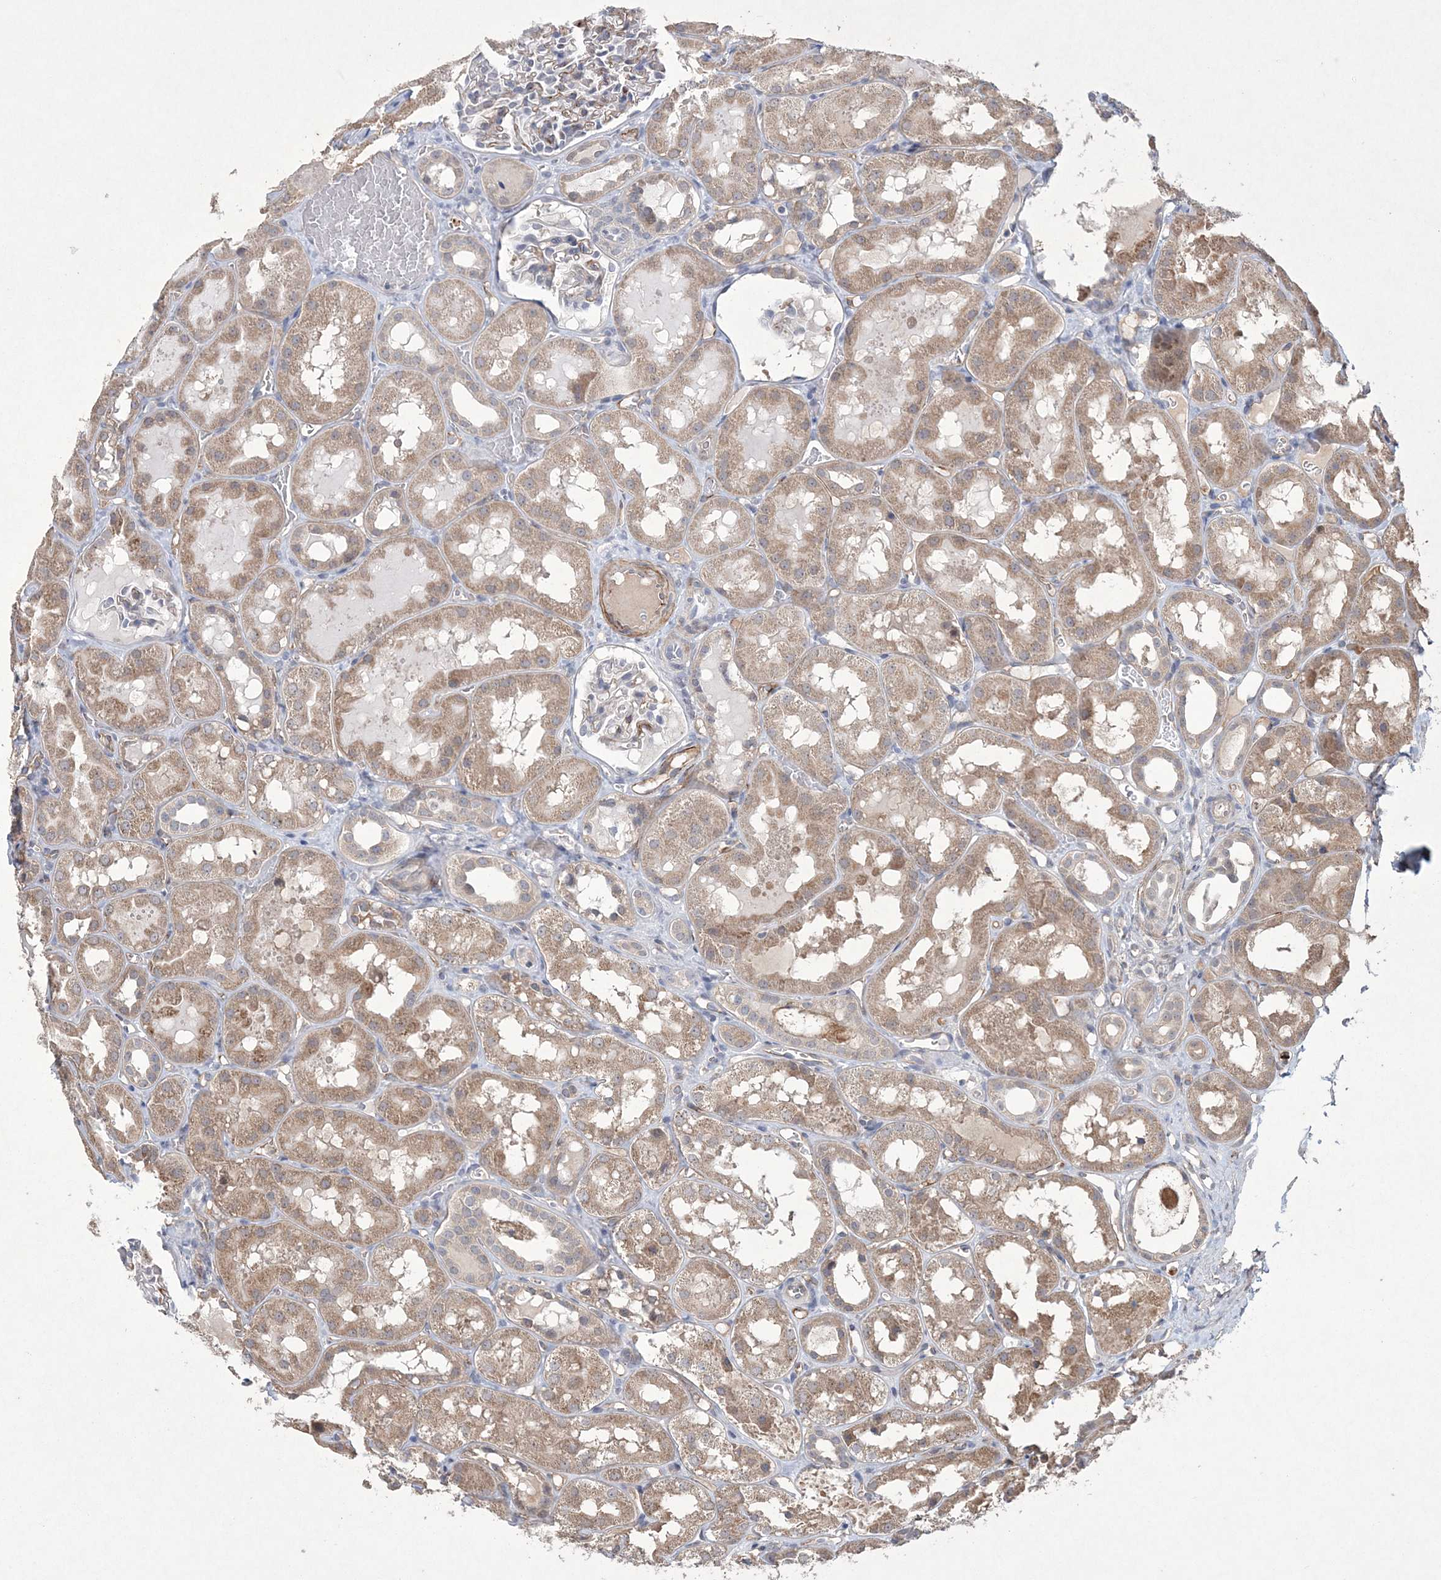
{"staining": {"intensity": "moderate", "quantity": "<25%", "location": "cytoplasmic/membranous"}, "tissue": "kidney", "cell_type": "Cells in glomeruli", "image_type": "normal", "snomed": [{"axis": "morphology", "description": "Normal tissue, NOS"}, {"axis": "topography", "description": "Kidney"}, {"axis": "topography", "description": "Urinary bladder"}], "caption": "Cells in glomeruli display low levels of moderate cytoplasmic/membranous expression in approximately <25% of cells in benign kidney. The staining was performed using DAB to visualize the protein expression in brown, while the nuclei were stained in blue with hematoxylin (Magnification: 20x).", "gene": "DPCD", "patient": {"sex": "male", "age": 16}}